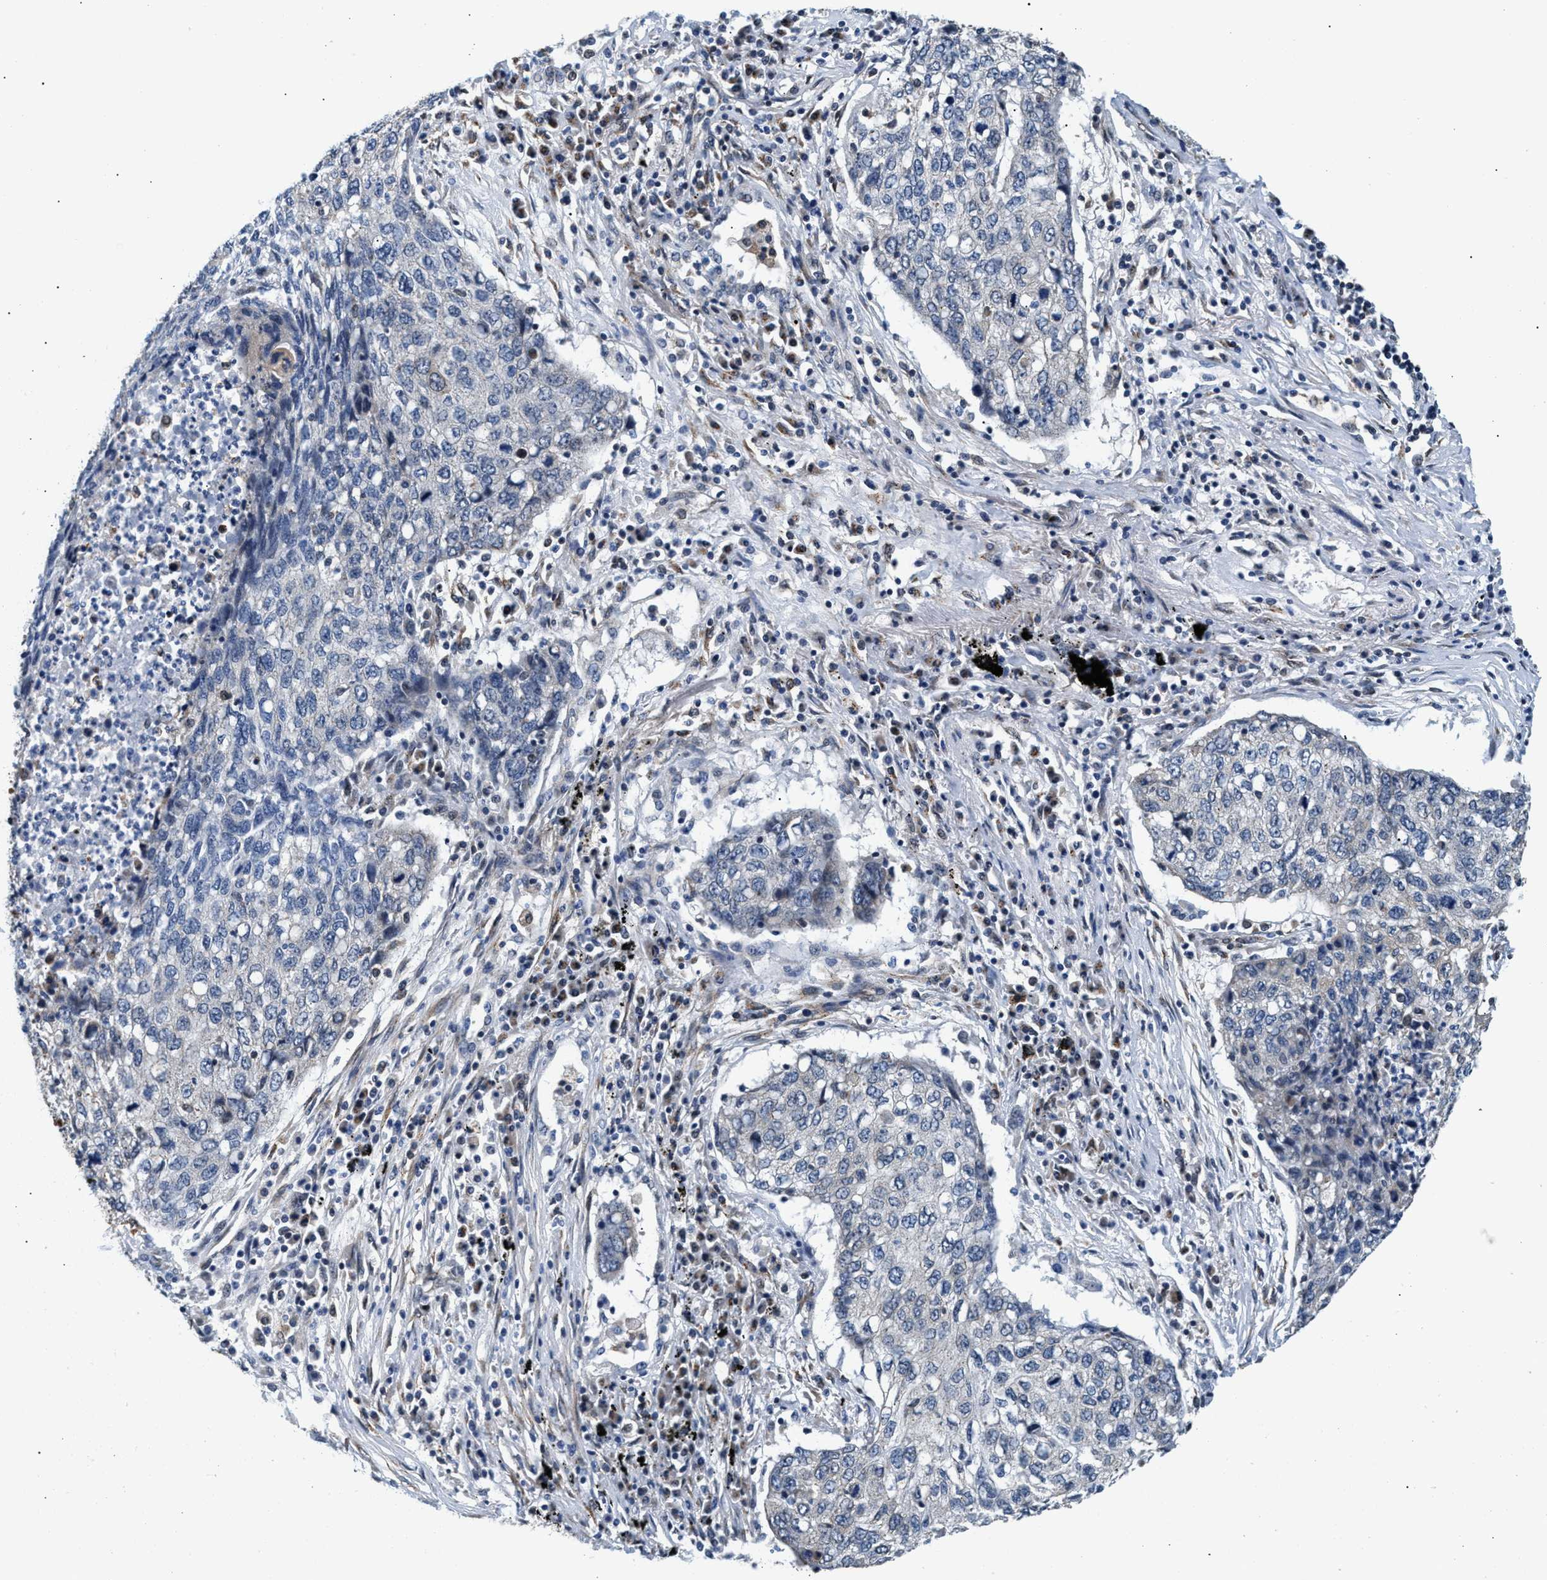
{"staining": {"intensity": "negative", "quantity": "none", "location": "none"}, "tissue": "lung cancer", "cell_type": "Tumor cells", "image_type": "cancer", "snomed": [{"axis": "morphology", "description": "Squamous cell carcinoma, NOS"}, {"axis": "topography", "description": "Lung"}], "caption": "The micrograph demonstrates no staining of tumor cells in squamous cell carcinoma (lung).", "gene": "KCNMB2", "patient": {"sex": "female", "age": 63}}